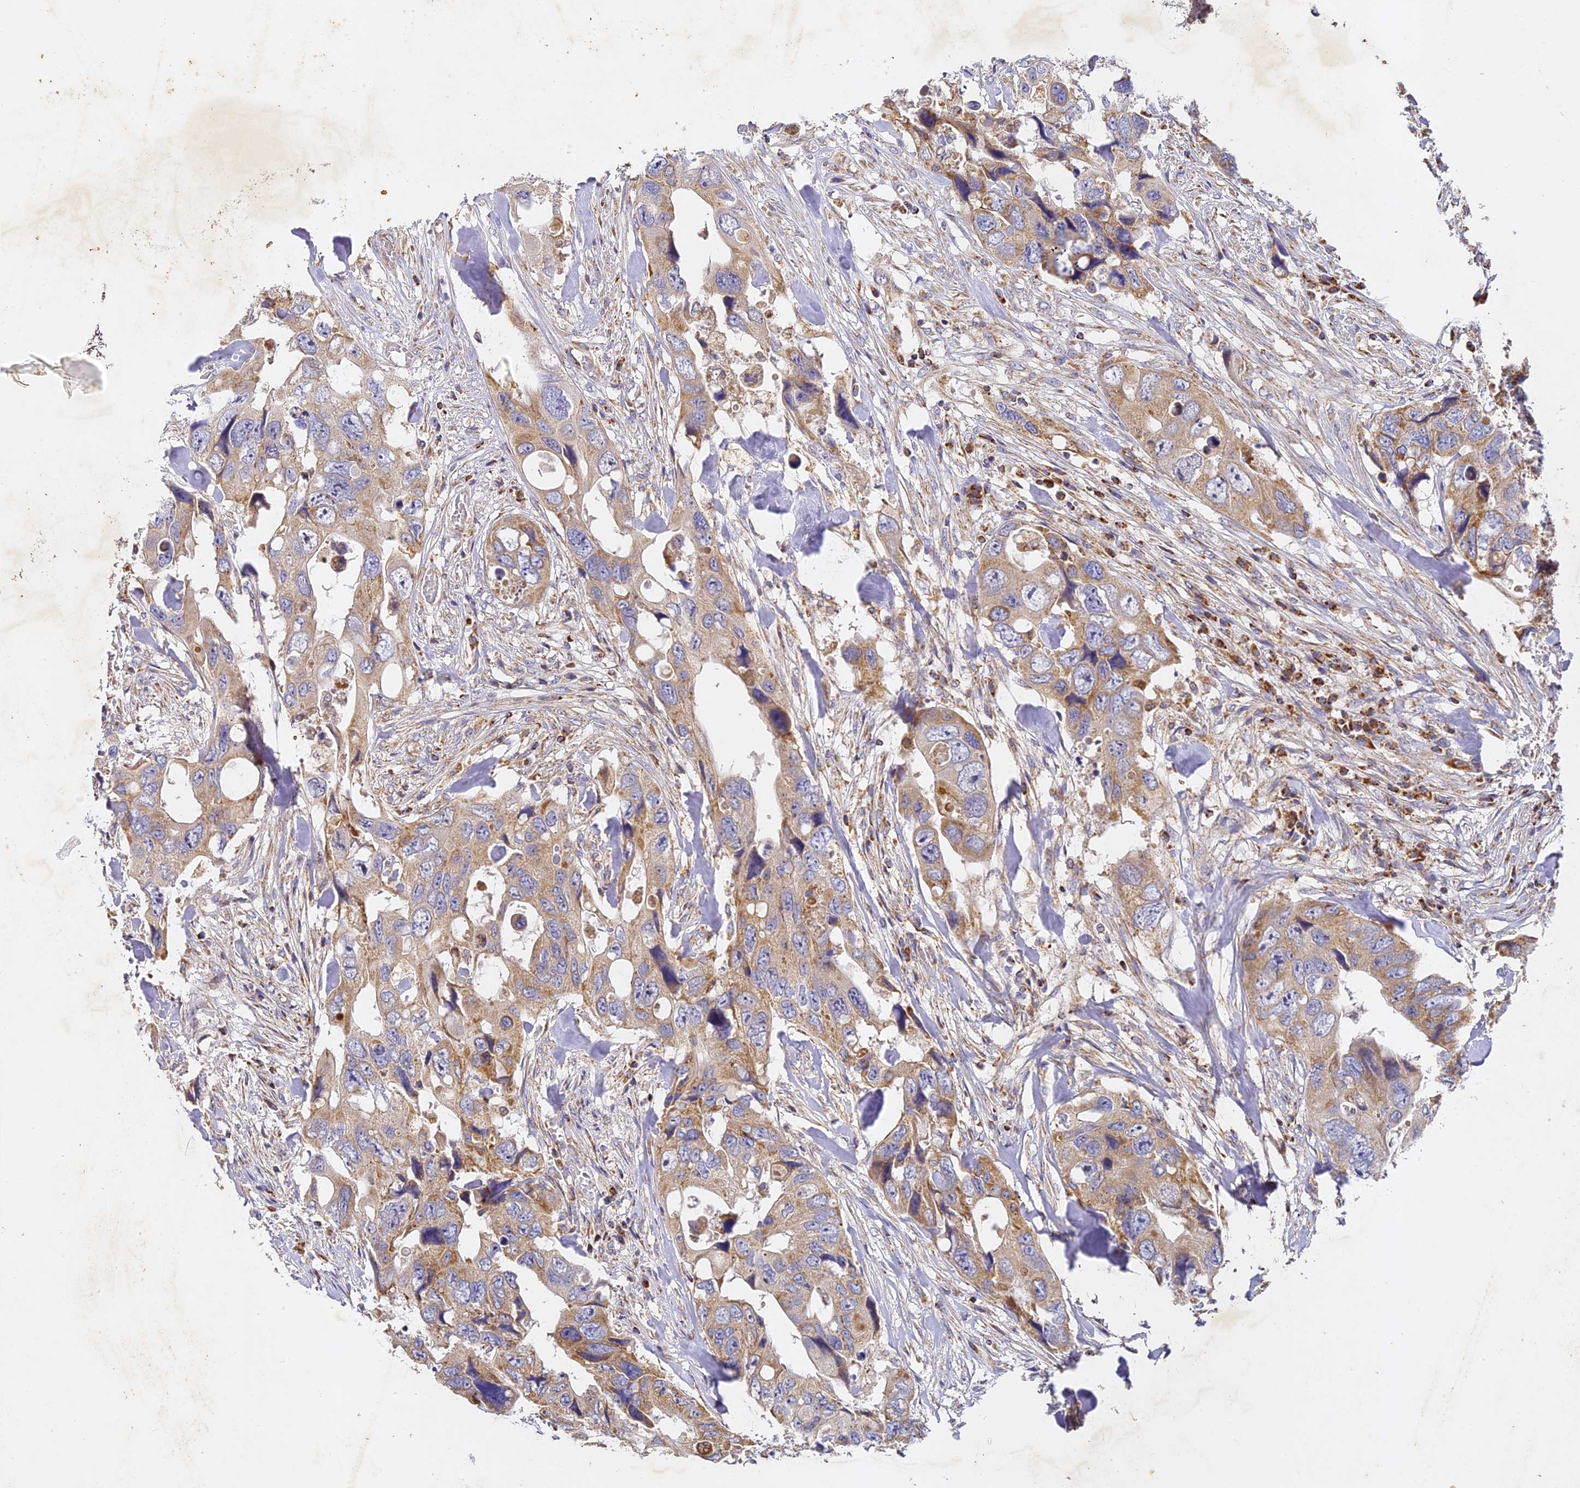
{"staining": {"intensity": "moderate", "quantity": ">75%", "location": "cytoplasmic/membranous"}, "tissue": "colorectal cancer", "cell_type": "Tumor cells", "image_type": "cancer", "snomed": [{"axis": "morphology", "description": "Adenocarcinoma, NOS"}, {"axis": "topography", "description": "Rectum"}], "caption": "Immunohistochemical staining of colorectal cancer (adenocarcinoma) demonstrates moderate cytoplasmic/membranous protein staining in approximately >75% of tumor cells.", "gene": "DONSON", "patient": {"sex": "male", "age": 57}}